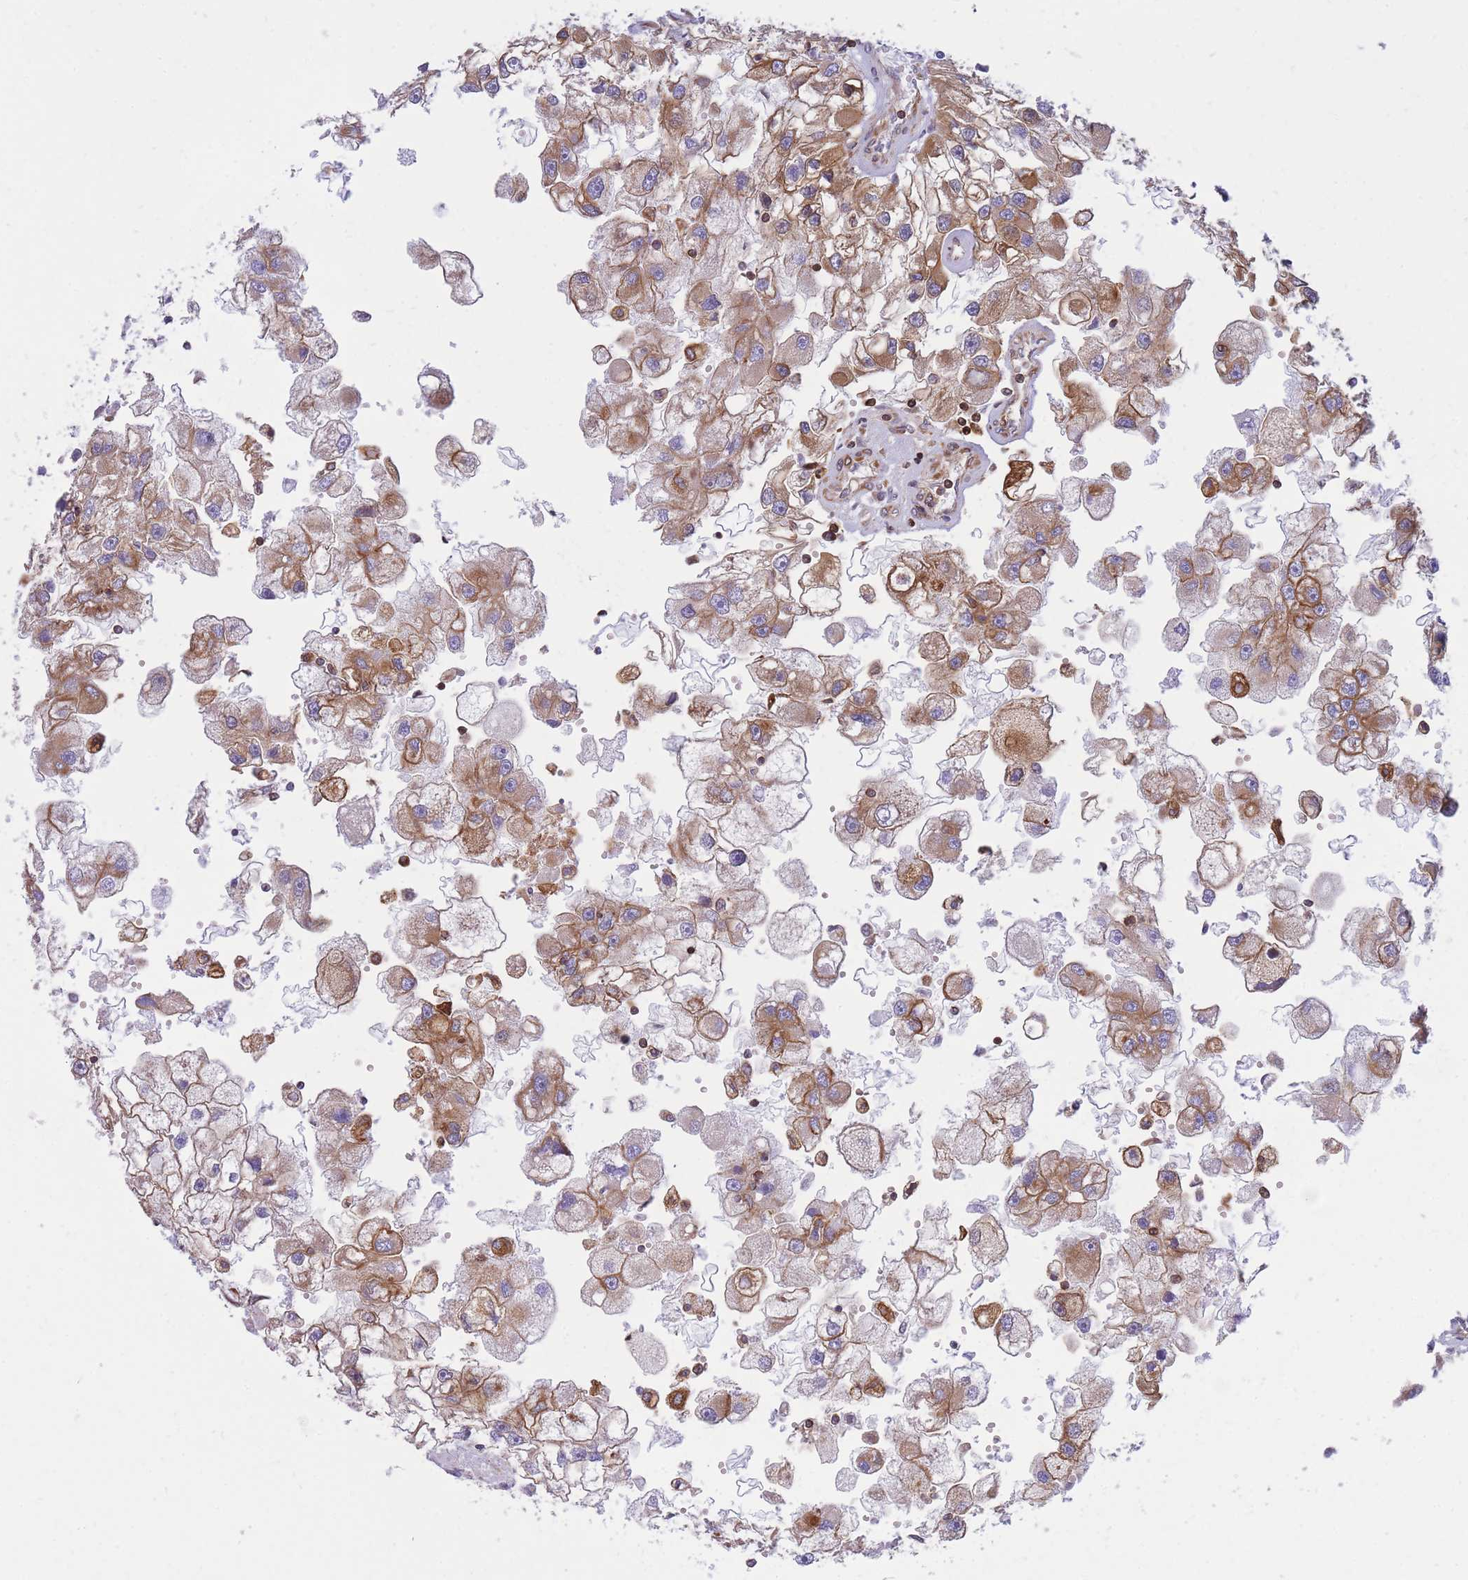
{"staining": {"intensity": "moderate", "quantity": ">75%", "location": "cytoplasmic/membranous"}, "tissue": "renal cancer", "cell_type": "Tumor cells", "image_type": "cancer", "snomed": [{"axis": "morphology", "description": "Adenocarcinoma, NOS"}, {"axis": "topography", "description": "Kidney"}], "caption": "IHC photomicrograph of renal cancer stained for a protein (brown), which shows medium levels of moderate cytoplasmic/membranous expression in approximately >75% of tumor cells.", "gene": "REM1", "patient": {"sex": "male", "age": 63}}